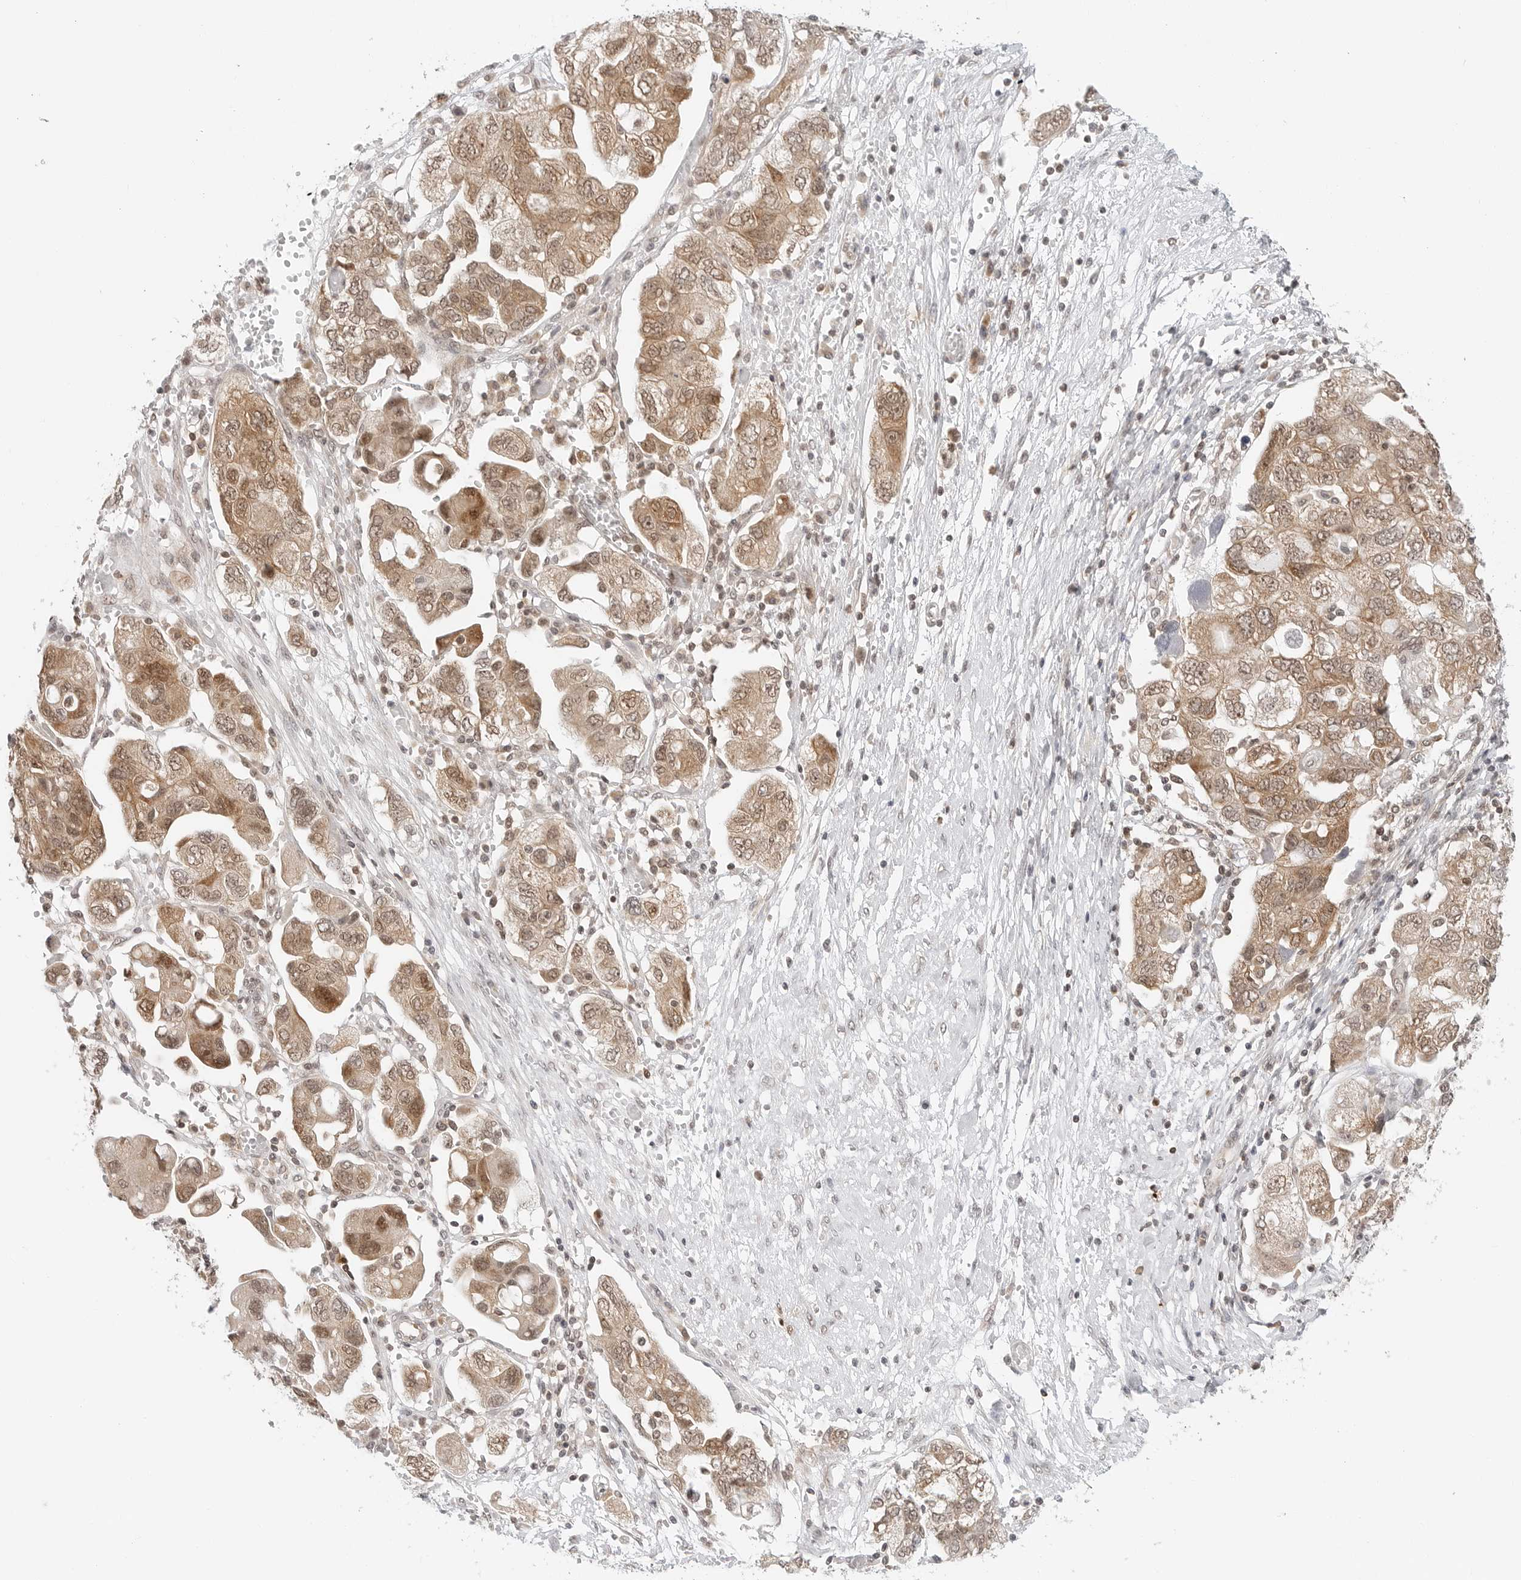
{"staining": {"intensity": "moderate", "quantity": ">75%", "location": "cytoplasmic/membranous,nuclear"}, "tissue": "ovarian cancer", "cell_type": "Tumor cells", "image_type": "cancer", "snomed": [{"axis": "morphology", "description": "Carcinoma, NOS"}, {"axis": "morphology", "description": "Cystadenocarcinoma, serous, NOS"}, {"axis": "topography", "description": "Ovary"}], "caption": "The immunohistochemical stain highlights moderate cytoplasmic/membranous and nuclear positivity in tumor cells of ovarian cancer tissue.", "gene": "METAP1", "patient": {"sex": "female", "age": 69}}